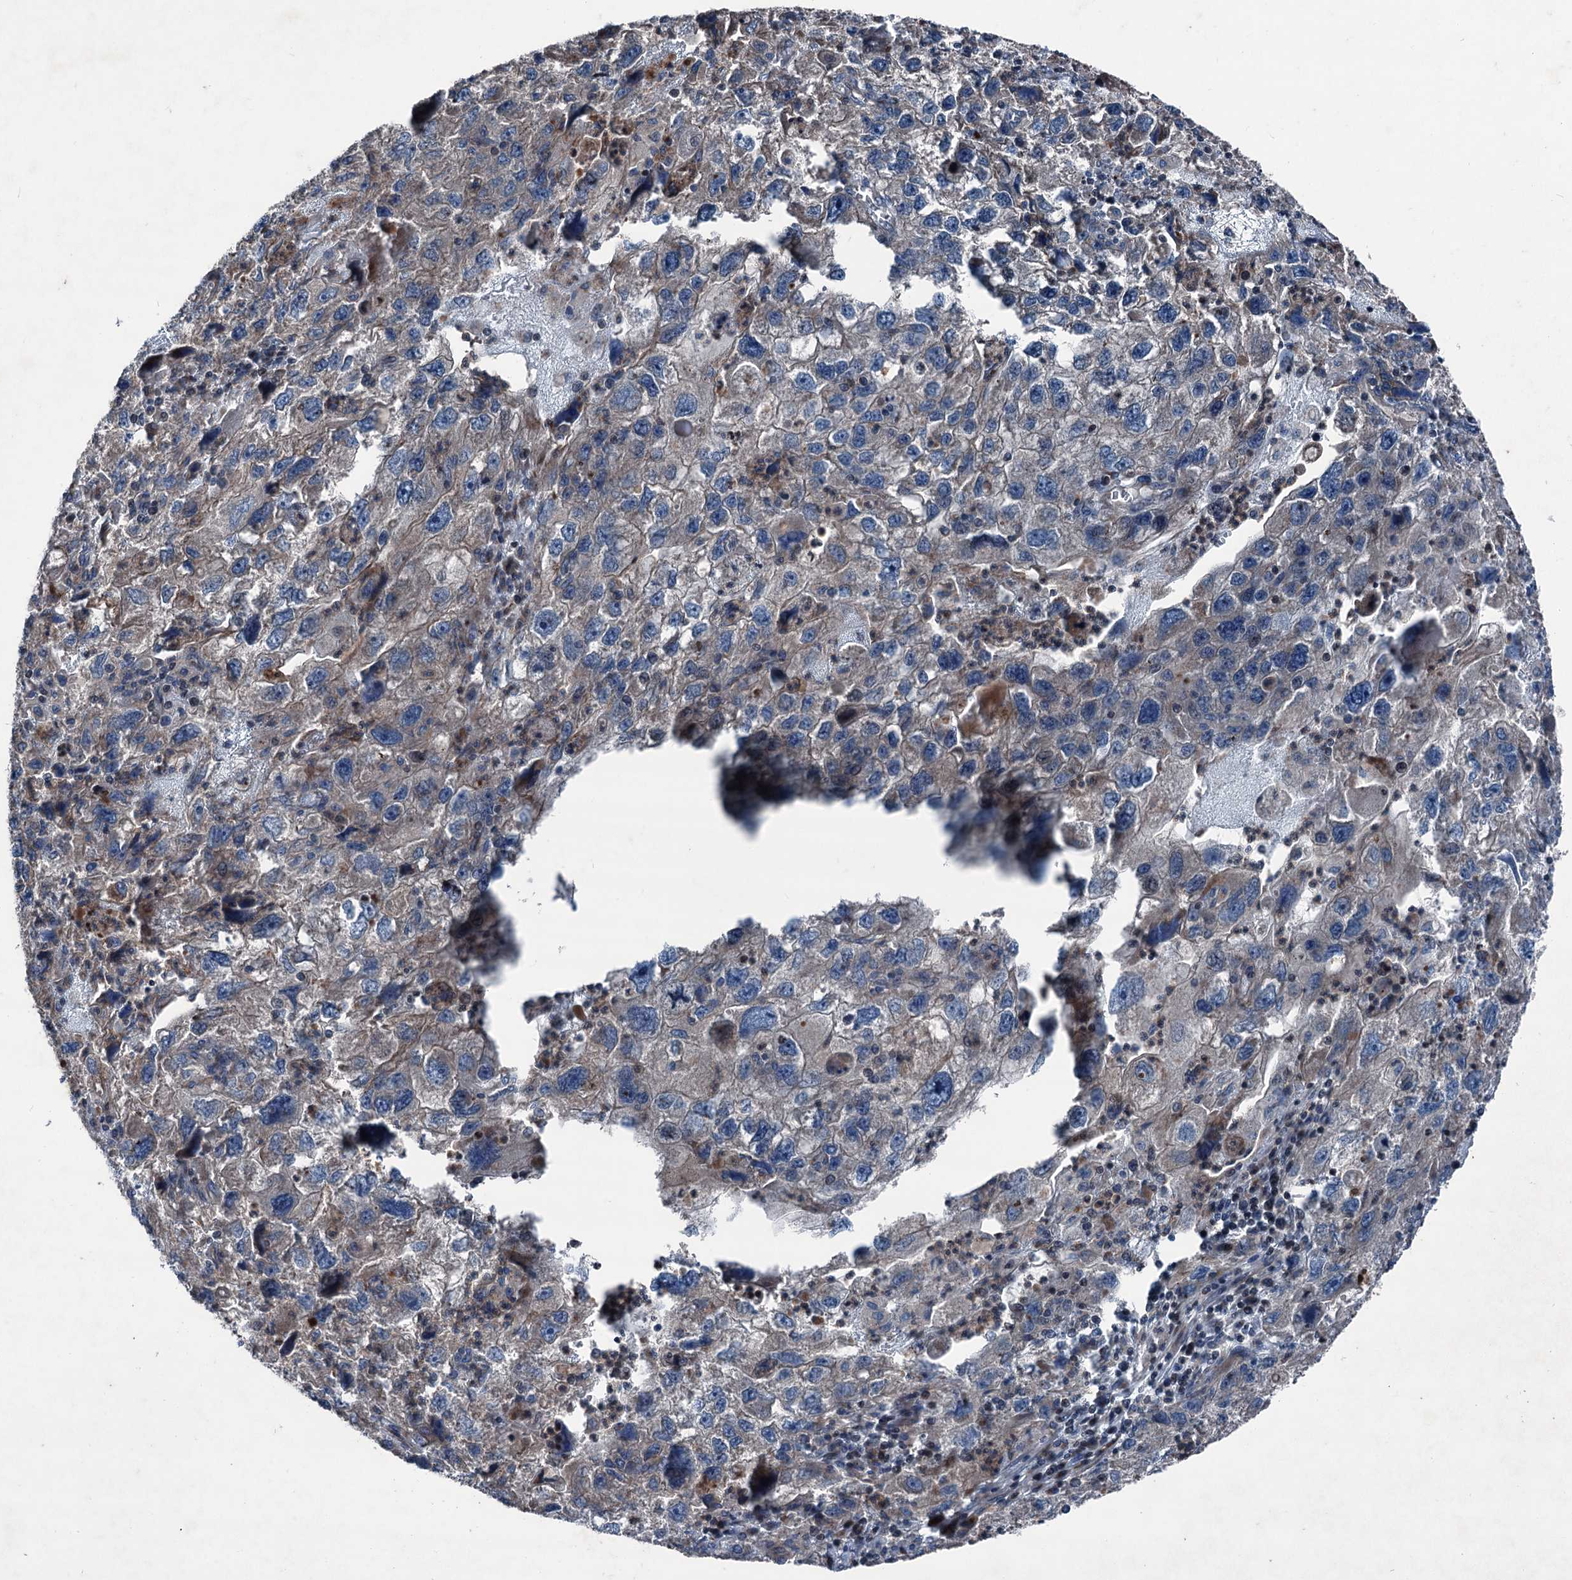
{"staining": {"intensity": "weak", "quantity": "<25%", "location": "cytoplasmic/membranous"}, "tissue": "endometrial cancer", "cell_type": "Tumor cells", "image_type": "cancer", "snomed": [{"axis": "morphology", "description": "Adenocarcinoma, NOS"}, {"axis": "topography", "description": "Endometrium"}], "caption": "This histopathology image is of endometrial adenocarcinoma stained with IHC to label a protein in brown with the nuclei are counter-stained blue. There is no expression in tumor cells.", "gene": "RUFY1", "patient": {"sex": "female", "age": 49}}